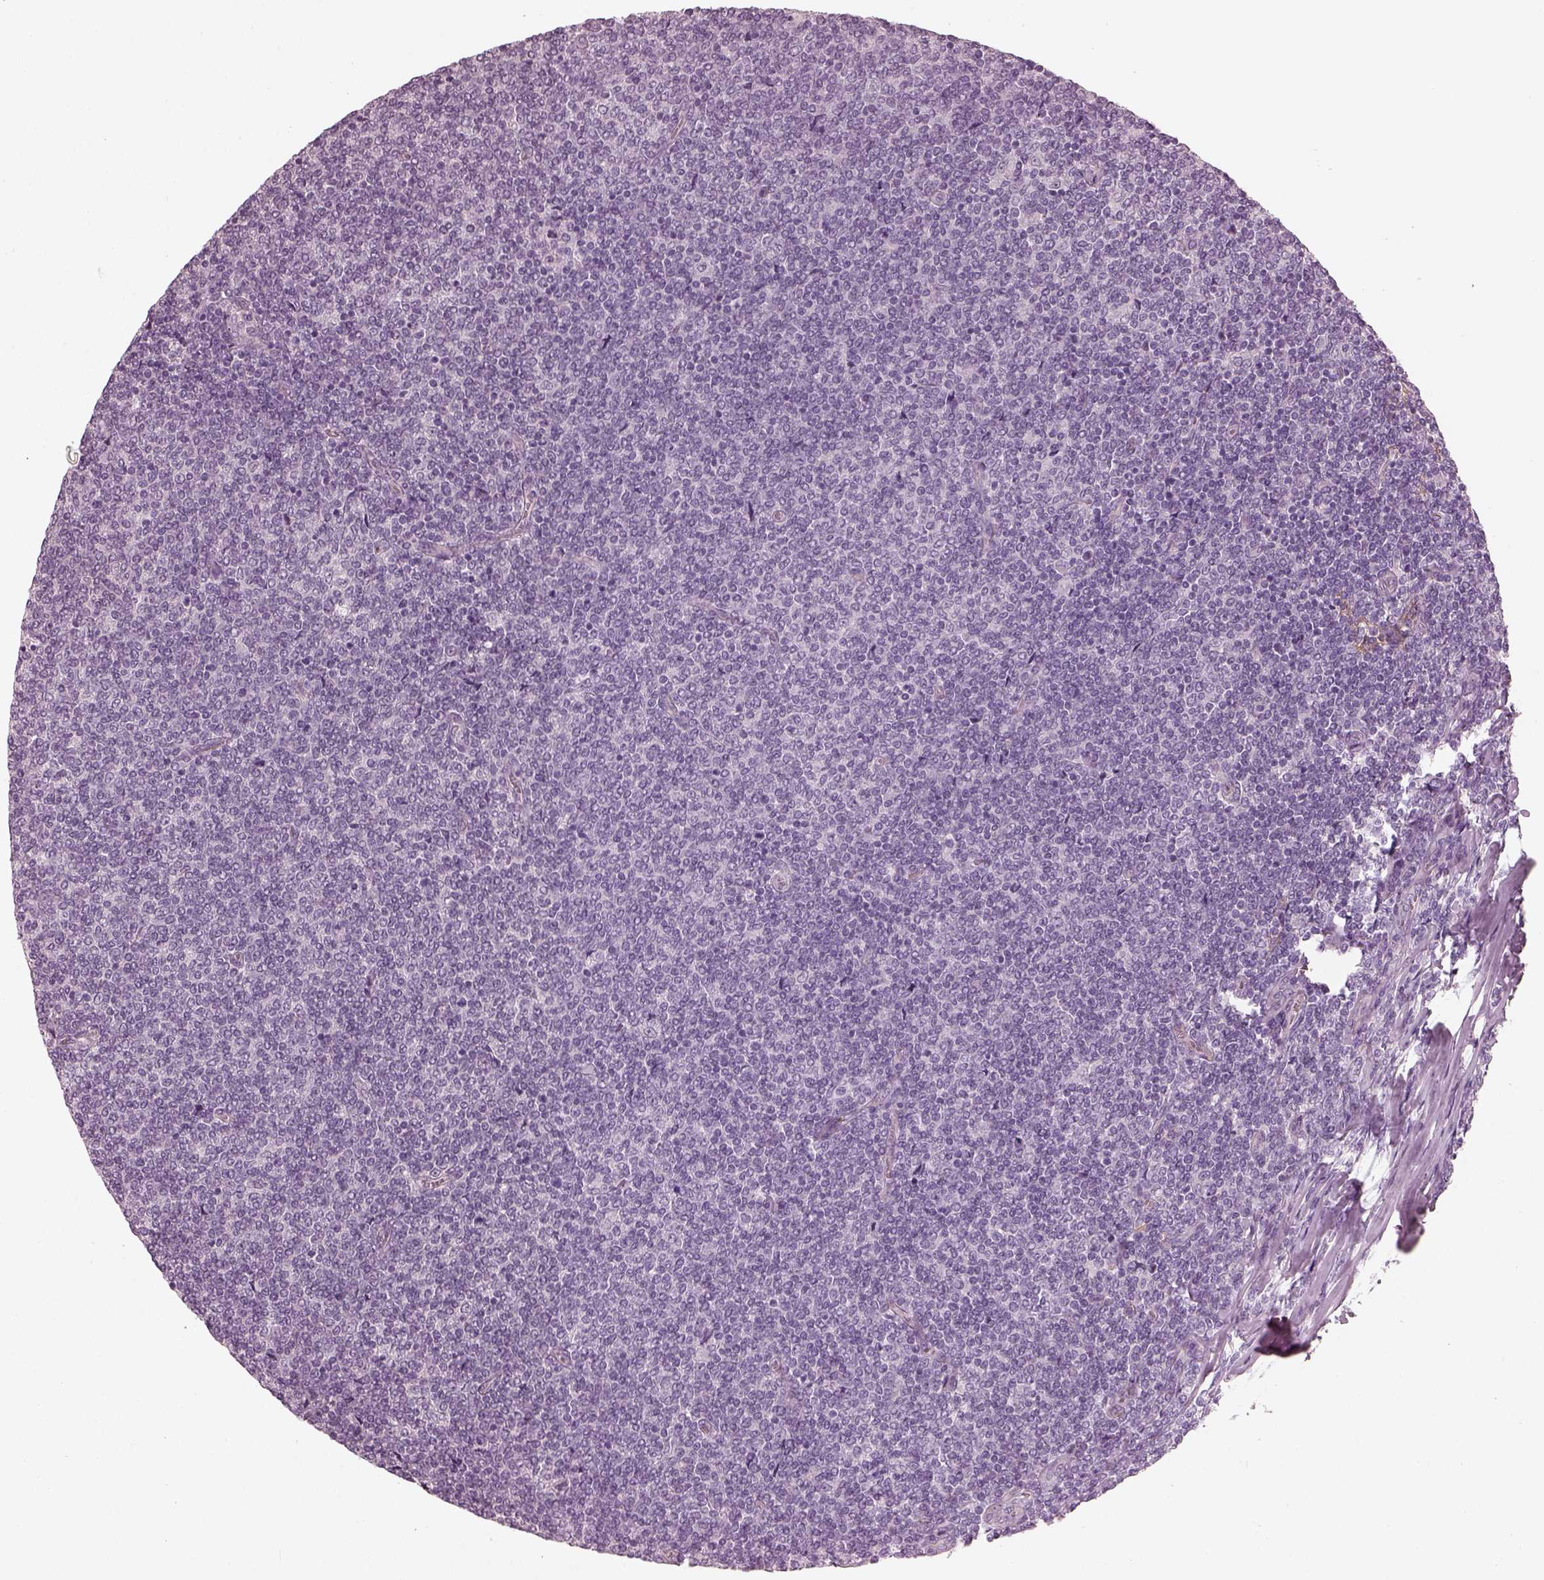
{"staining": {"intensity": "negative", "quantity": "none", "location": "none"}, "tissue": "lymphoma", "cell_type": "Tumor cells", "image_type": "cancer", "snomed": [{"axis": "morphology", "description": "Malignant lymphoma, non-Hodgkin's type, Low grade"}, {"axis": "topography", "description": "Lymph node"}], "caption": "A high-resolution micrograph shows IHC staining of lymphoma, which exhibits no significant expression in tumor cells. (DAB IHC visualized using brightfield microscopy, high magnification).", "gene": "EIF4E1B", "patient": {"sex": "male", "age": 52}}